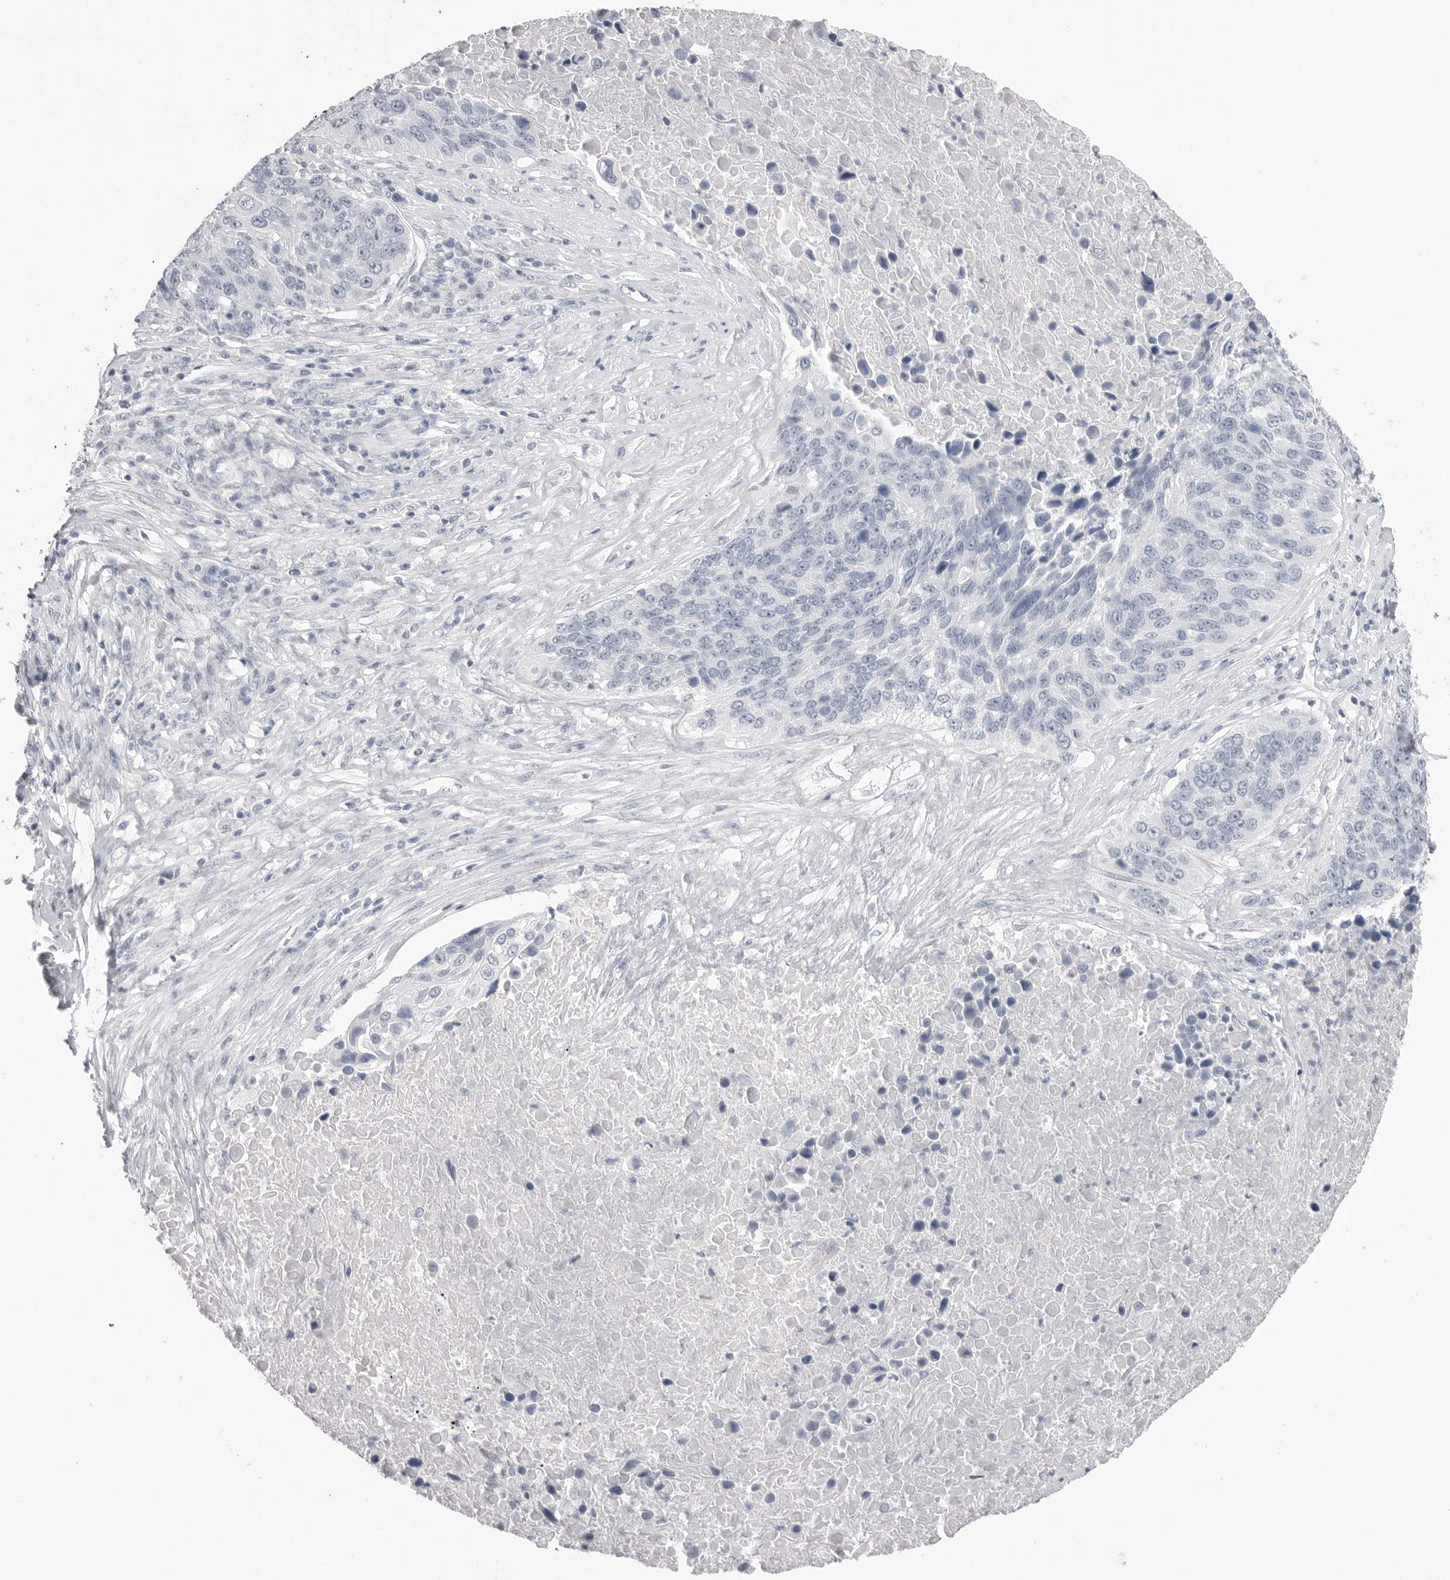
{"staining": {"intensity": "negative", "quantity": "none", "location": "none"}, "tissue": "lung cancer", "cell_type": "Tumor cells", "image_type": "cancer", "snomed": [{"axis": "morphology", "description": "Squamous cell carcinoma, NOS"}, {"axis": "topography", "description": "Lung"}], "caption": "Squamous cell carcinoma (lung) was stained to show a protein in brown. There is no significant expression in tumor cells. The staining was performed using DAB (3,3'-diaminobenzidine) to visualize the protein expression in brown, while the nuclei were stained in blue with hematoxylin (Magnification: 20x).", "gene": "CPB1", "patient": {"sex": "male", "age": 66}}